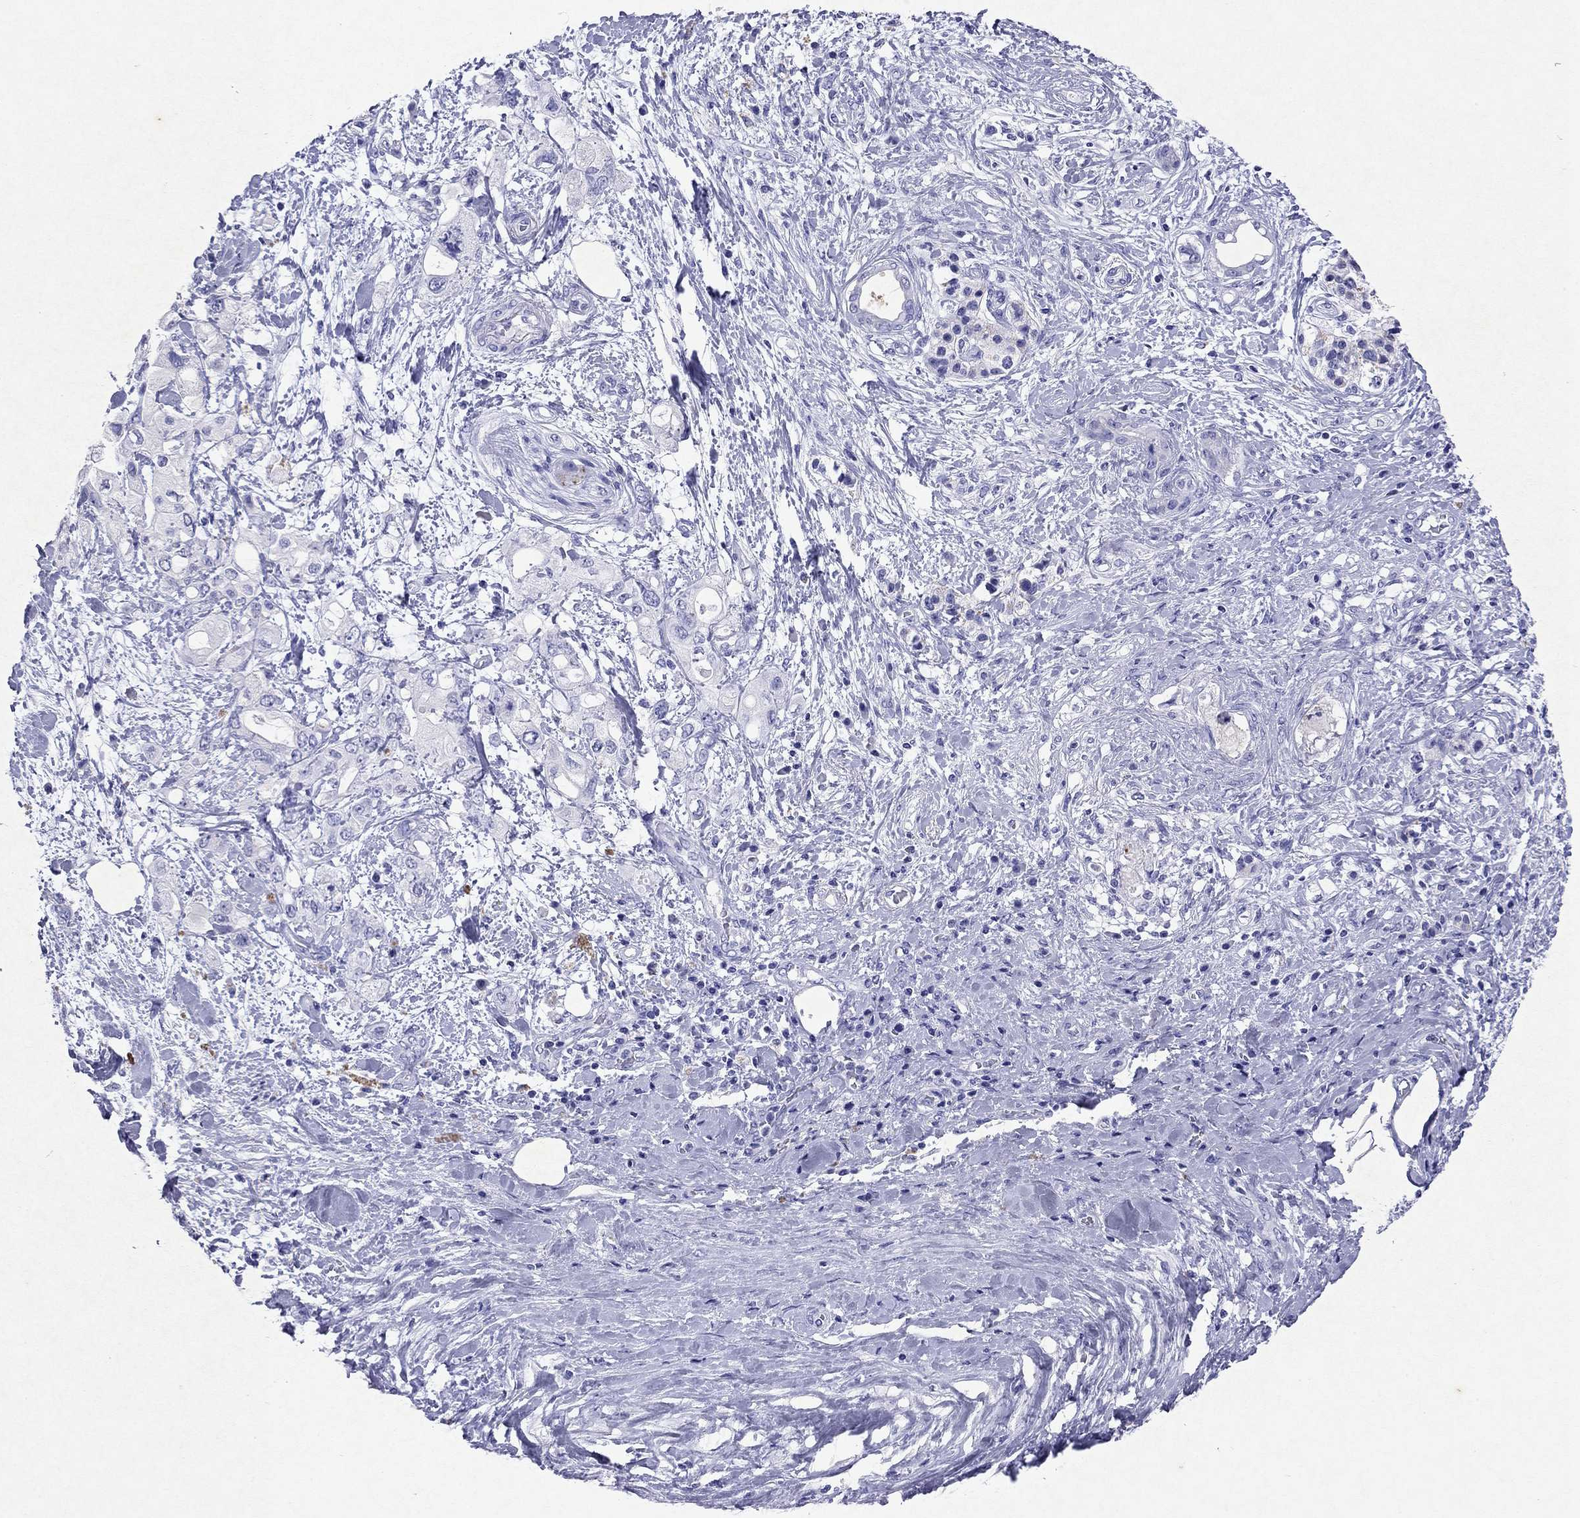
{"staining": {"intensity": "negative", "quantity": "none", "location": "none"}, "tissue": "pancreatic cancer", "cell_type": "Tumor cells", "image_type": "cancer", "snomed": [{"axis": "morphology", "description": "Adenocarcinoma, NOS"}, {"axis": "topography", "description": "Pancreas"}], "caption": "Micrograph shows no protein positivity in tumor cells of adenocarcinoma (pancreatic) tissue. Nuclei are stained in blue.", "gene": "ARMC12", "patient": {"sex": "female", "age": 56}}